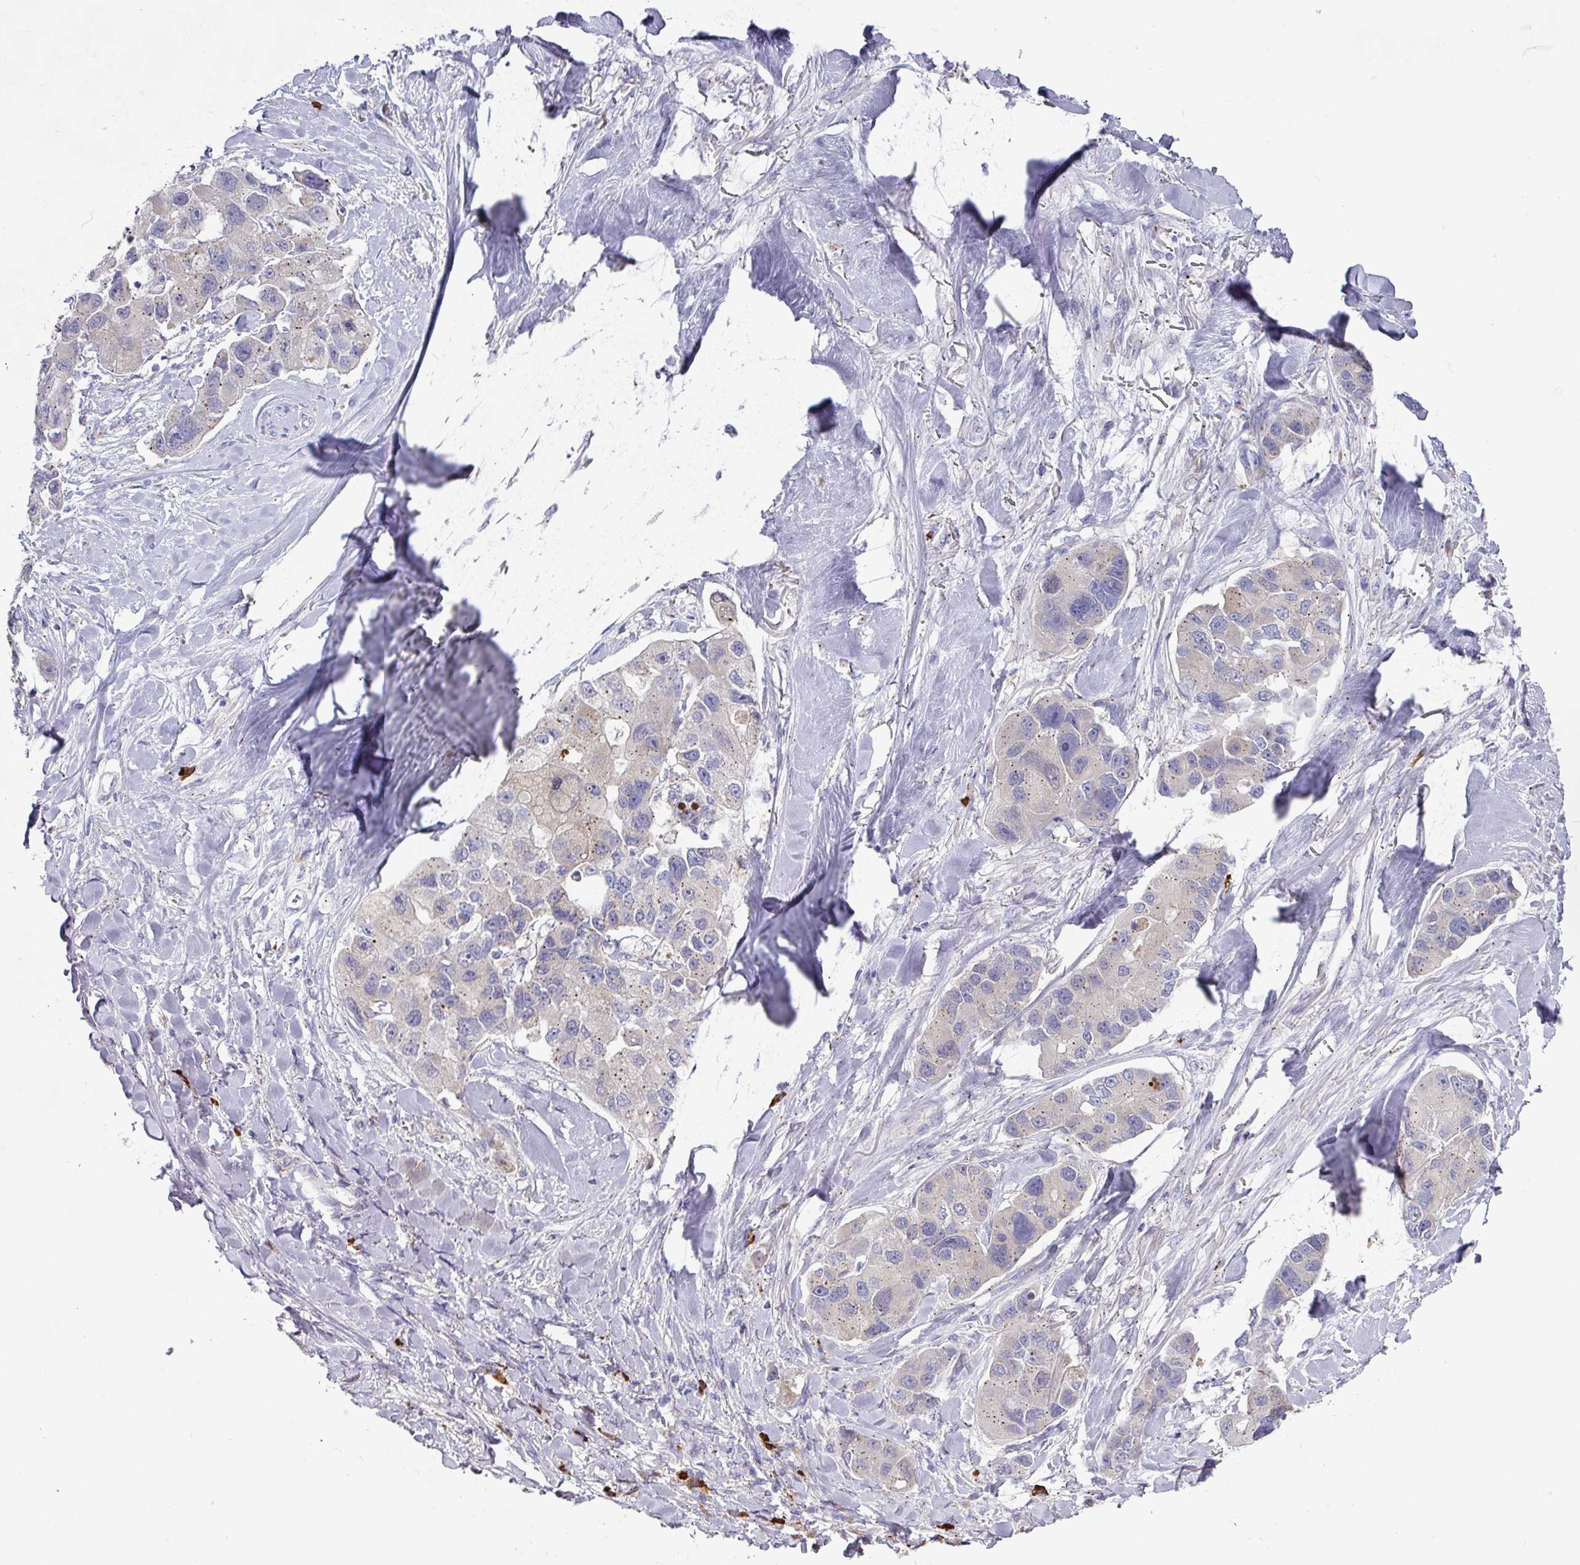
{"staining": {"intensity": "weak", "quantity": "25%-75%", "location": "cytoplasmic/membranous"}, "tissue": "lung cancer", "cell_type": "Tumor cells", "image_type": "cancer", "snomed": [{"axis": "morphology", "description": "Adenocarcinoma, NOS"}, {"axis": "topography", "description": "Lung"}], "caption": "IHC image of neoplastic tissue: adenocarcinoma (lung) stained using immunohistochemistry (IHC) demonstrates low levels of weak protein expression localized specifically in the cytoplasmic/membranous of tumor cells, appearing as a cytoplasmic/membranous brown color.", "gene": "IL4R", "patient": {"sex": "female", "age": 54}}